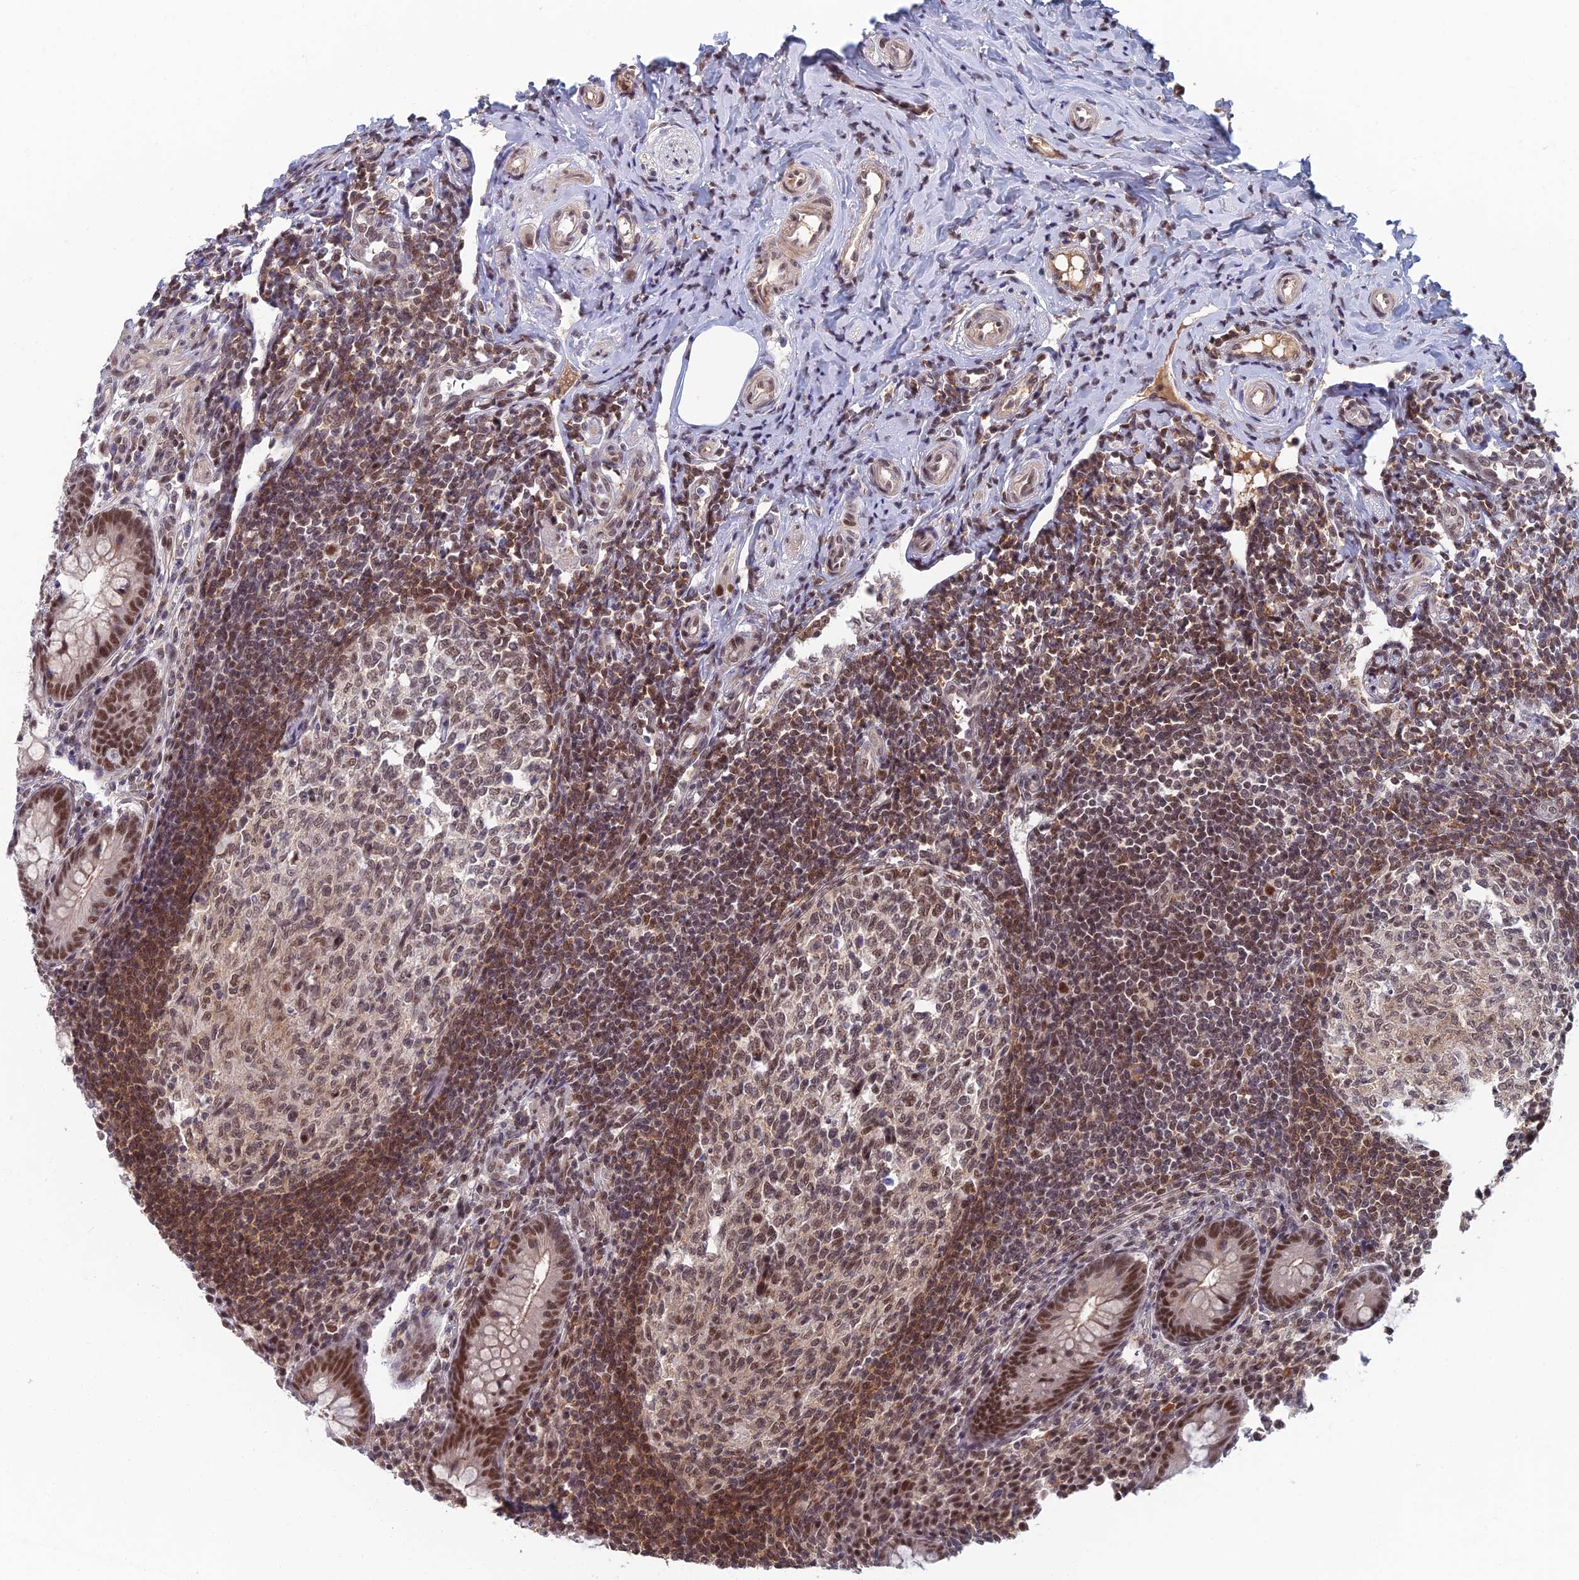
{"staining": {"intensity": "strong", "quantity": ">75%", "location": "cytoplasmic/membranous,nuclear"}, "tissue": "appendix", "cell_type": "Glandular cells", "image_type": "normal", "snomed": [{"axis": "morphology", "description": "Normal tissue, NOS"}, {"axis": "topography", "description": "Appendix"}], "caption": "Immunohistochemistry (IHC) (DAB (3,3'-diaminobenzidine)) staining of unremarkable appendix reveals strong cytoplasmic/membranous,nuclear protein positivity in approximately >75% of glandular cells. (brown staining indicates protein expression, while blue staining denotes nuclei).", "gene": "TCEA2", "patient": {"sex": "female", "age": 33}}